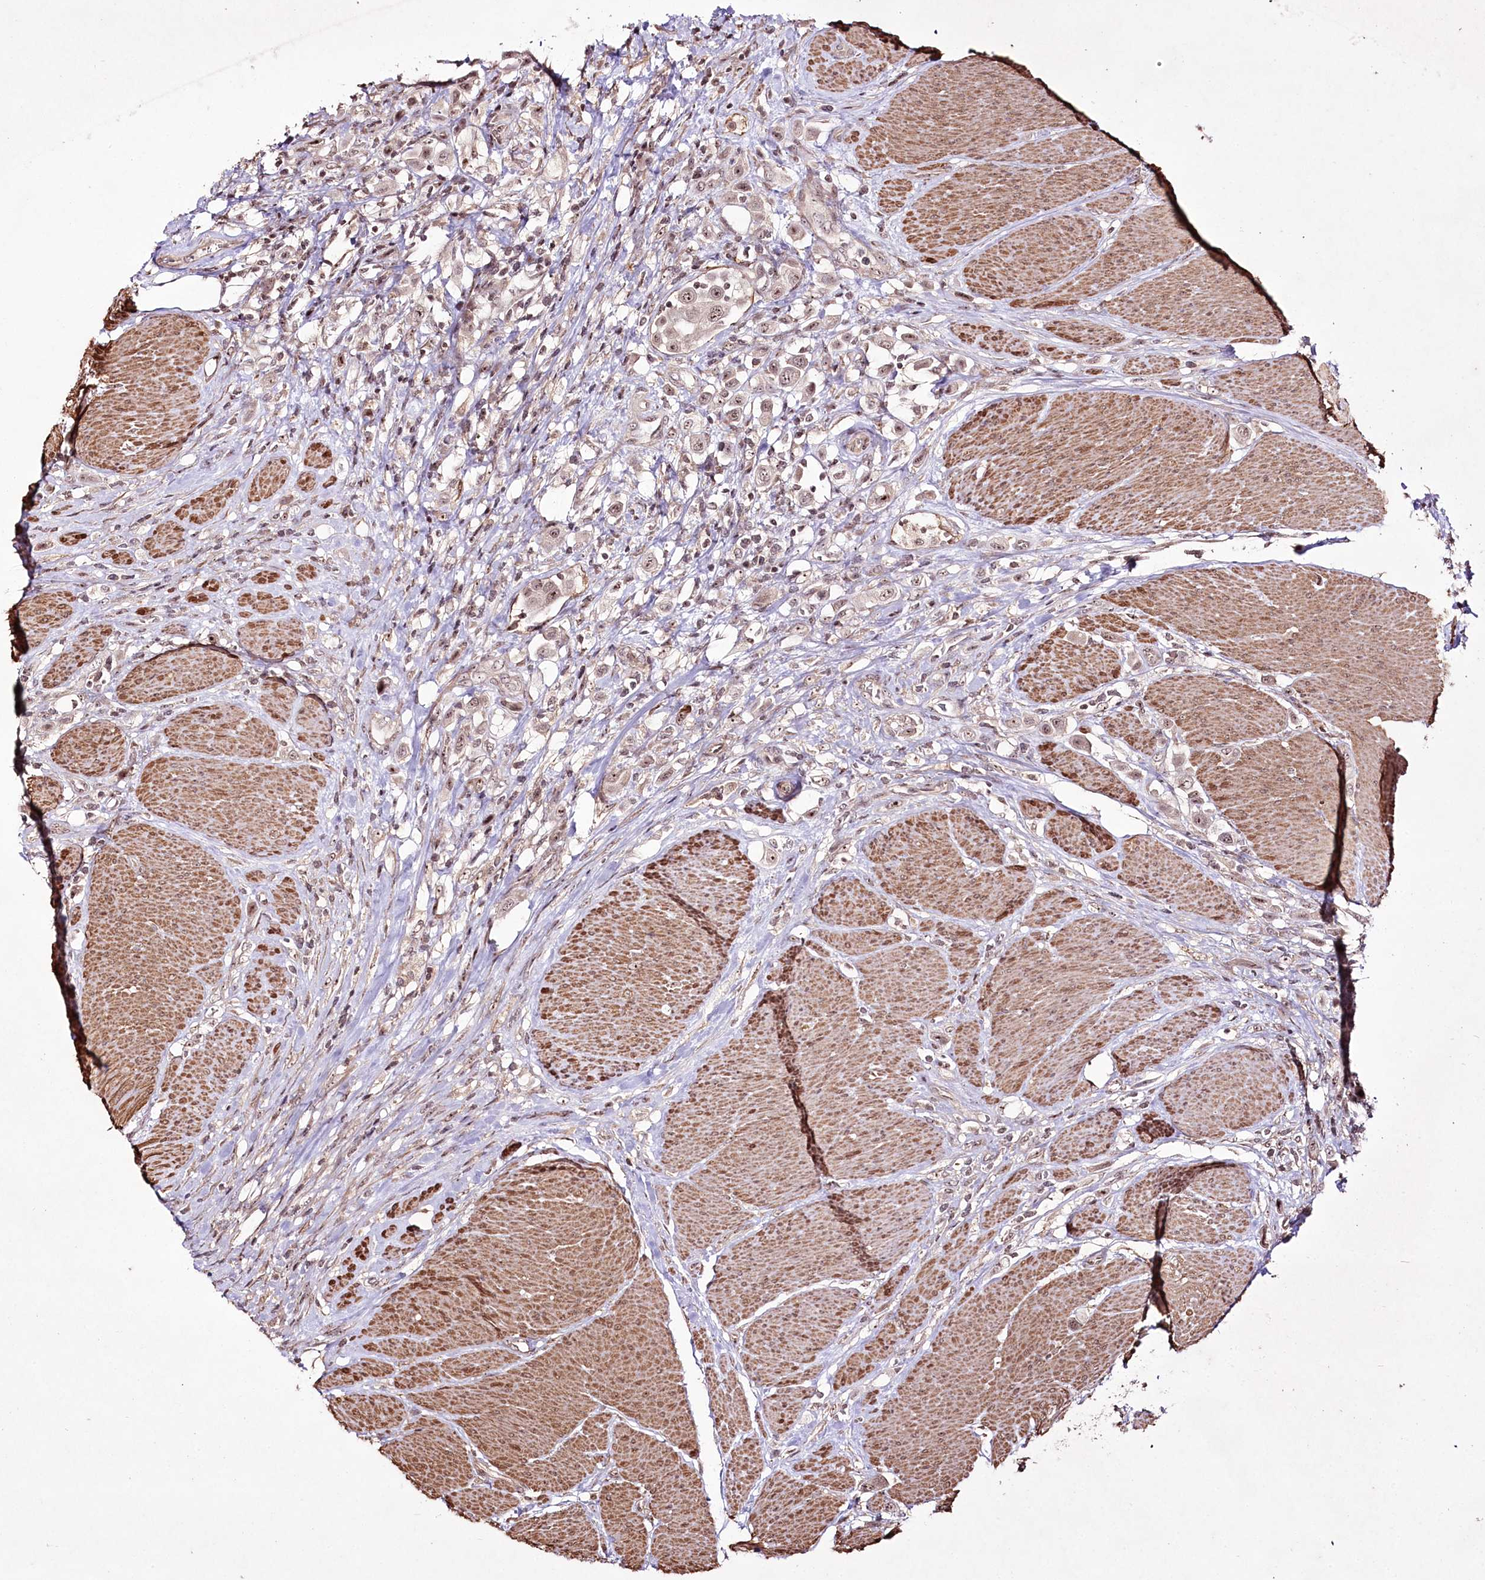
{"staining": {"intensity": "weak", "quantity": ">75%", "location": "nuclear"}, "tissue": "urothelial cancer", "cell_type": "Tumor cells", "image_type": "cancer", "snomed": [{"axis": "morphology", "description": "Urothelial carcinoma, High grade"}, {"axis": "topography", "description": "Urinary bladder"}], "caption": "Immunohistochemical staining of human urothelial carcinoma (high-grade) demonstrates low levels of weak nuclear expression in about >75% of tumor cells.", "gene": "CCDC59", "patient": {"sex": "male", "age": 50}}